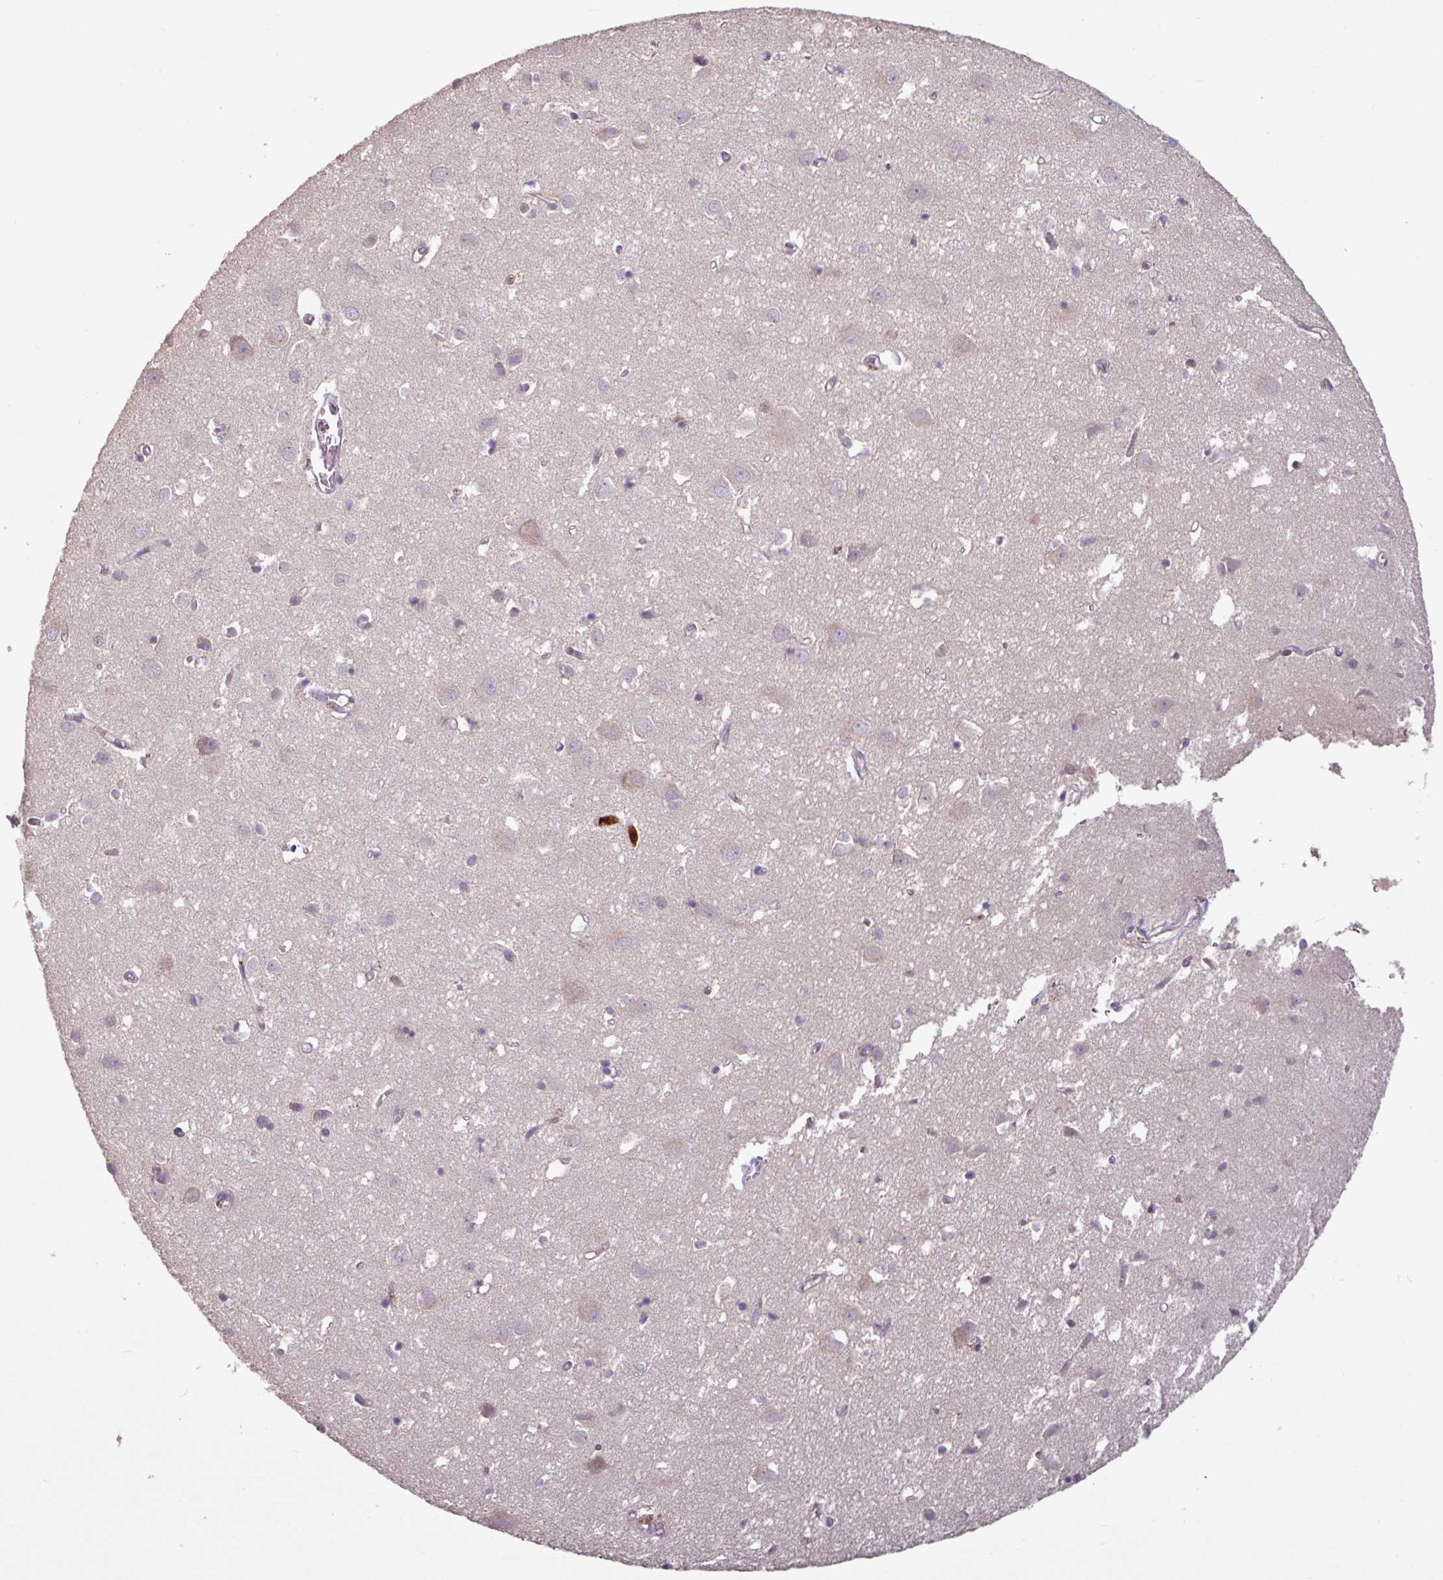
{"staining": {"intensity": "strong", "quantity": "<25%", "location": "cytoplasmic/membranous"}, "tissue": "cerebral cortex", "cell_type": "Endothelial cells", "image_type": "normal", "snomed": [{"axis": "morphology", "description": "Normal tissue, NOS"}, {"axis": "topography", "description": "Cerebral cortex"}], "caption": "This image reveals IHC staining of normal human cerebral cortex, with medium strong cytoplasmic/membranous positivity in approximately <25% of endothelial cells.", "gene": "SEC61G", "patient": {"sex": "male", "age": 70}}